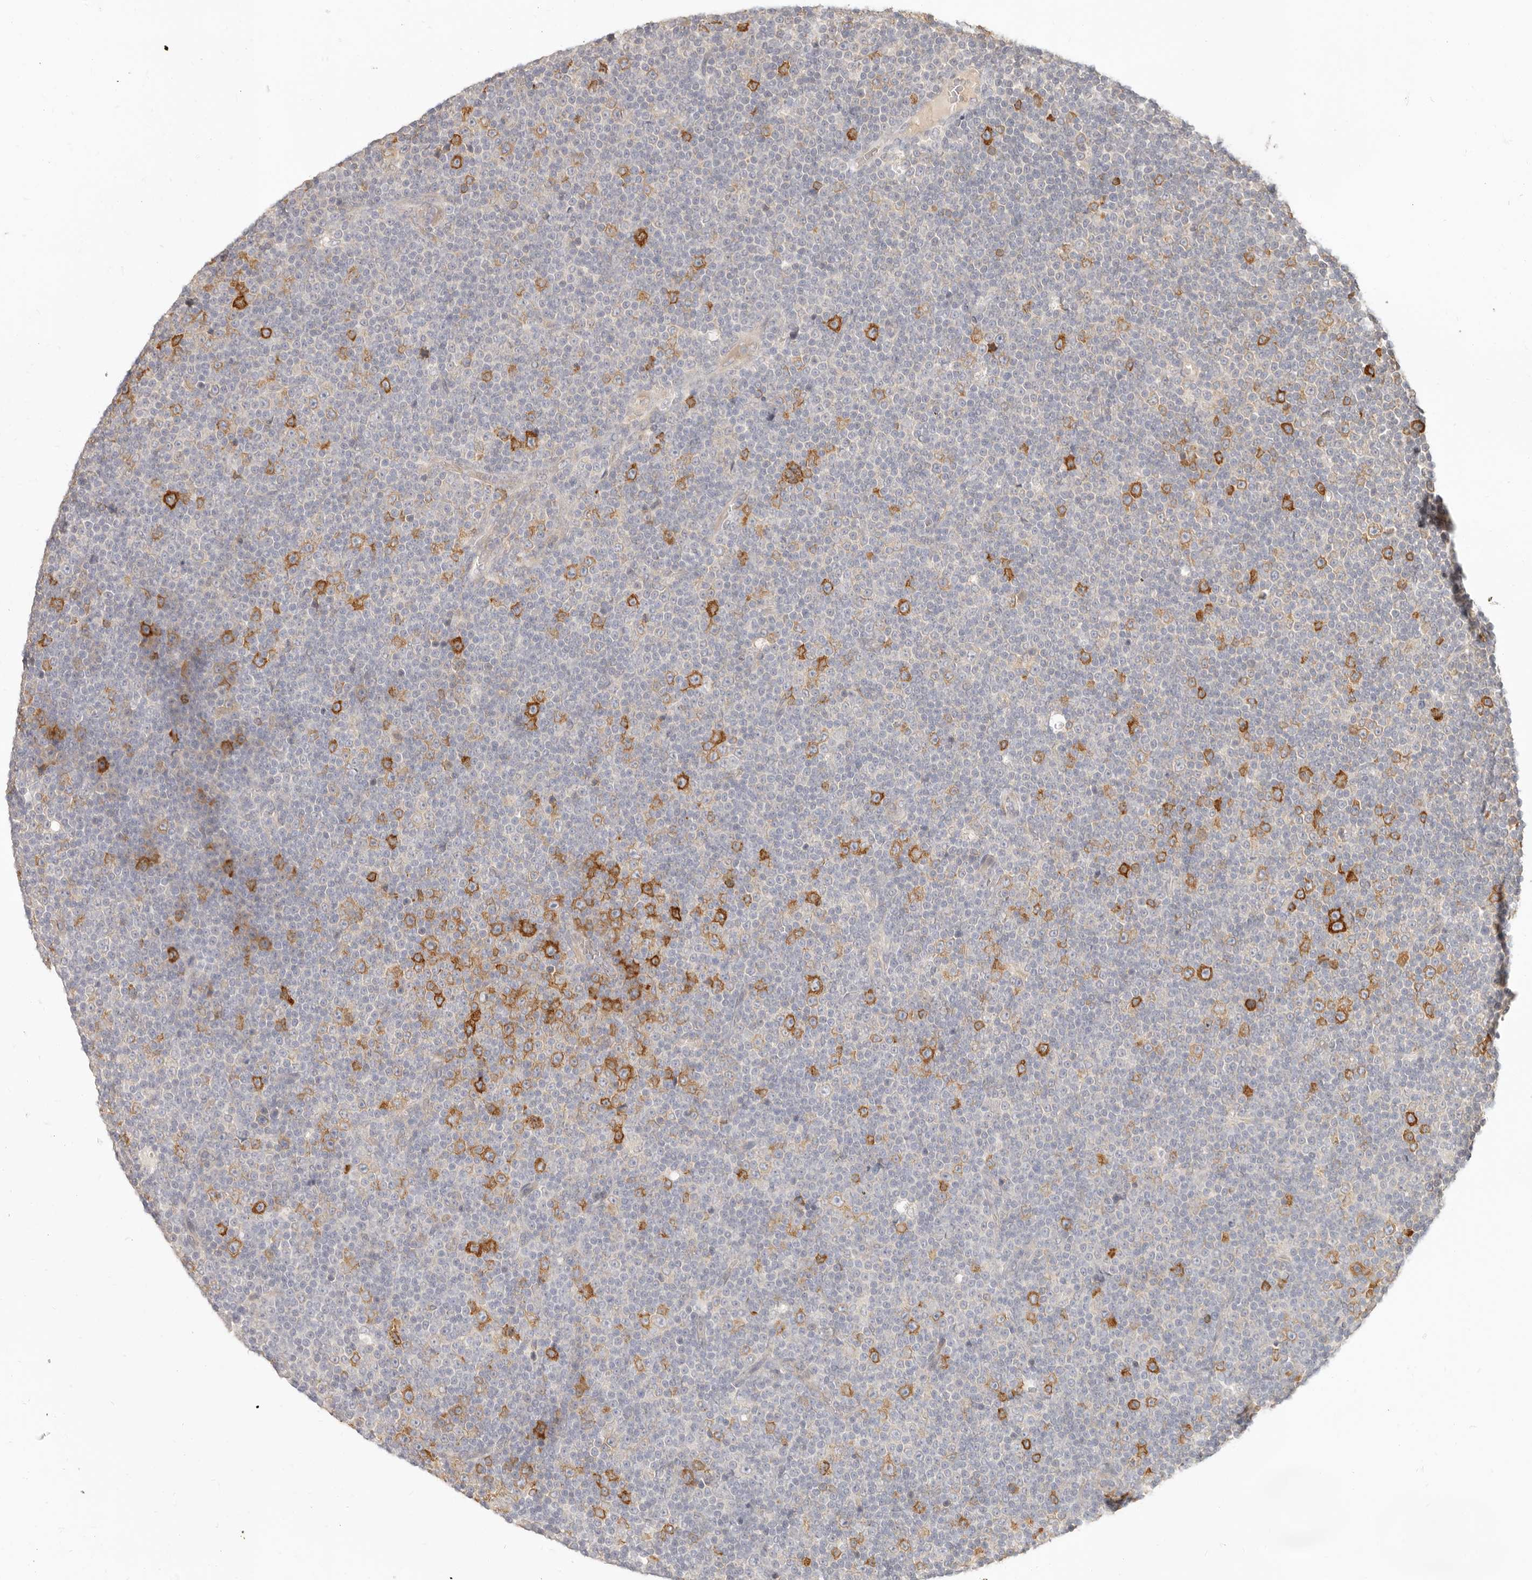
{"staining": {"intensity": "strong", "quantity": "<25%", "location": "cytoplasmic/membranous"}, "tissue": "lymphoma", "cell_type": "Tumor cells", "image_type": "cancer", "snomed": [{"axis": "morphology", "description": "Malignant lymphoma, non-Hodgkin's type, Low grade"}, {"axis": "topography", "description": "Lymph node"}], "caption": "Tumor cells demonstrate strong cytoplasmic/membranous staining in approximately <25% of cells in low-grade malignant lymphoma, non-Hodgkin's type. (DAB IHC, brown staining for protein, blue staining for nuclei).", "gene": "PABPC4", "patient": {"sex": "female", "age": 67}}